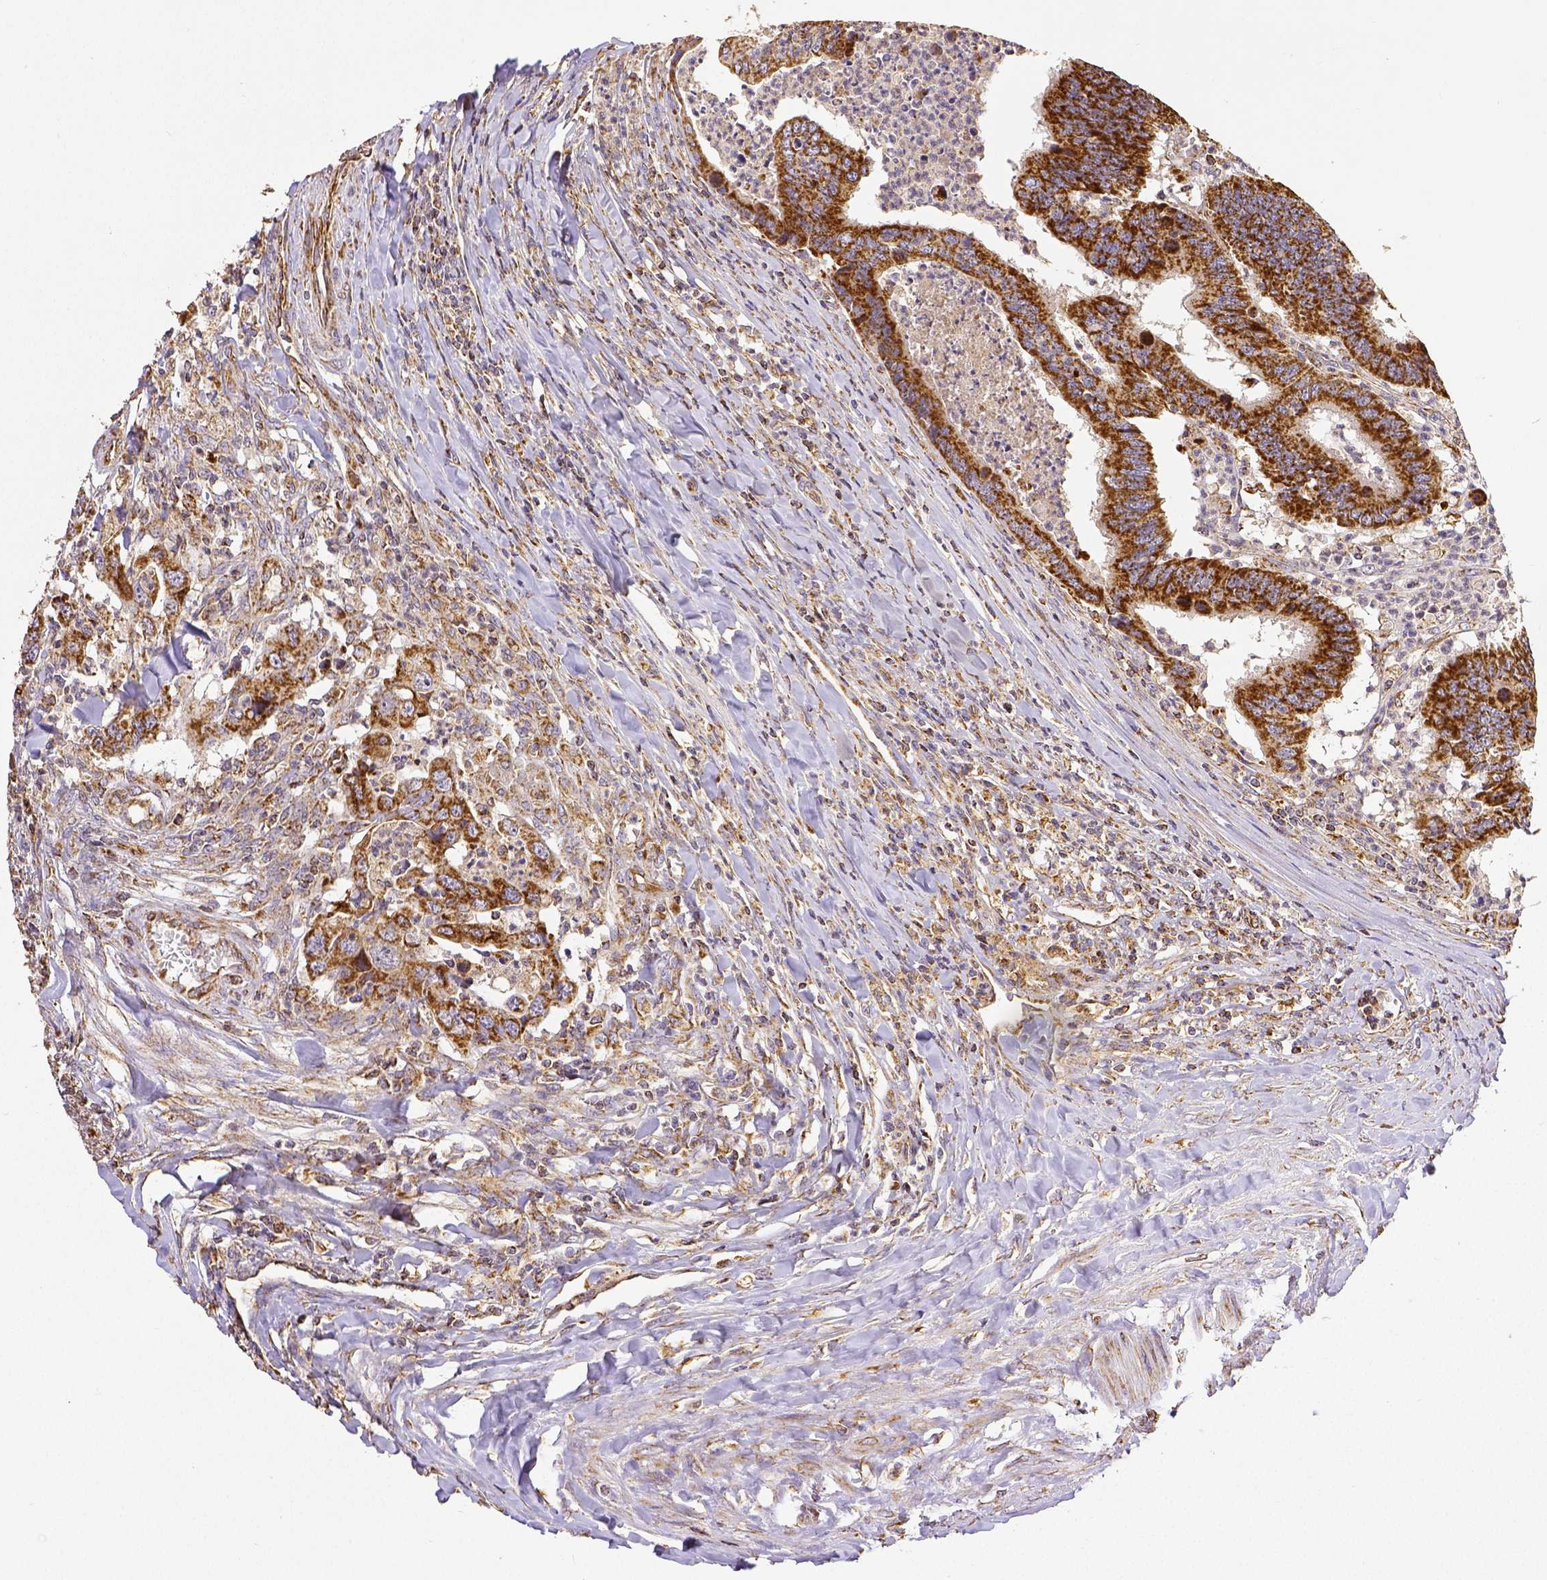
{"staining": {"intensity": "strong", "quantity": ">75%", "location": "cytoplasmic/membranous"}, "tissue": "colorectal cancer", "cell_type": "Tumor cells", "image_type": "cancer", "snomed": [{"axis": "morphology", "description": "Adenocarcinoma, NOS"}, {"axis": "topography", "description": "Colon"}], "caption": "The immunohistochemical stain labels strong cytoplasmic/membranous positivity in tumor cells of adenocarcinoma (colorectal) tissue. Using DAB (3,3'-diaminobenzidine) (brown) and hematoxylin (blue) stains, captured at high magnification using brightfield microscopy.", "gene": "SDHB", "patient": {"sex": "female", "age": 67}}